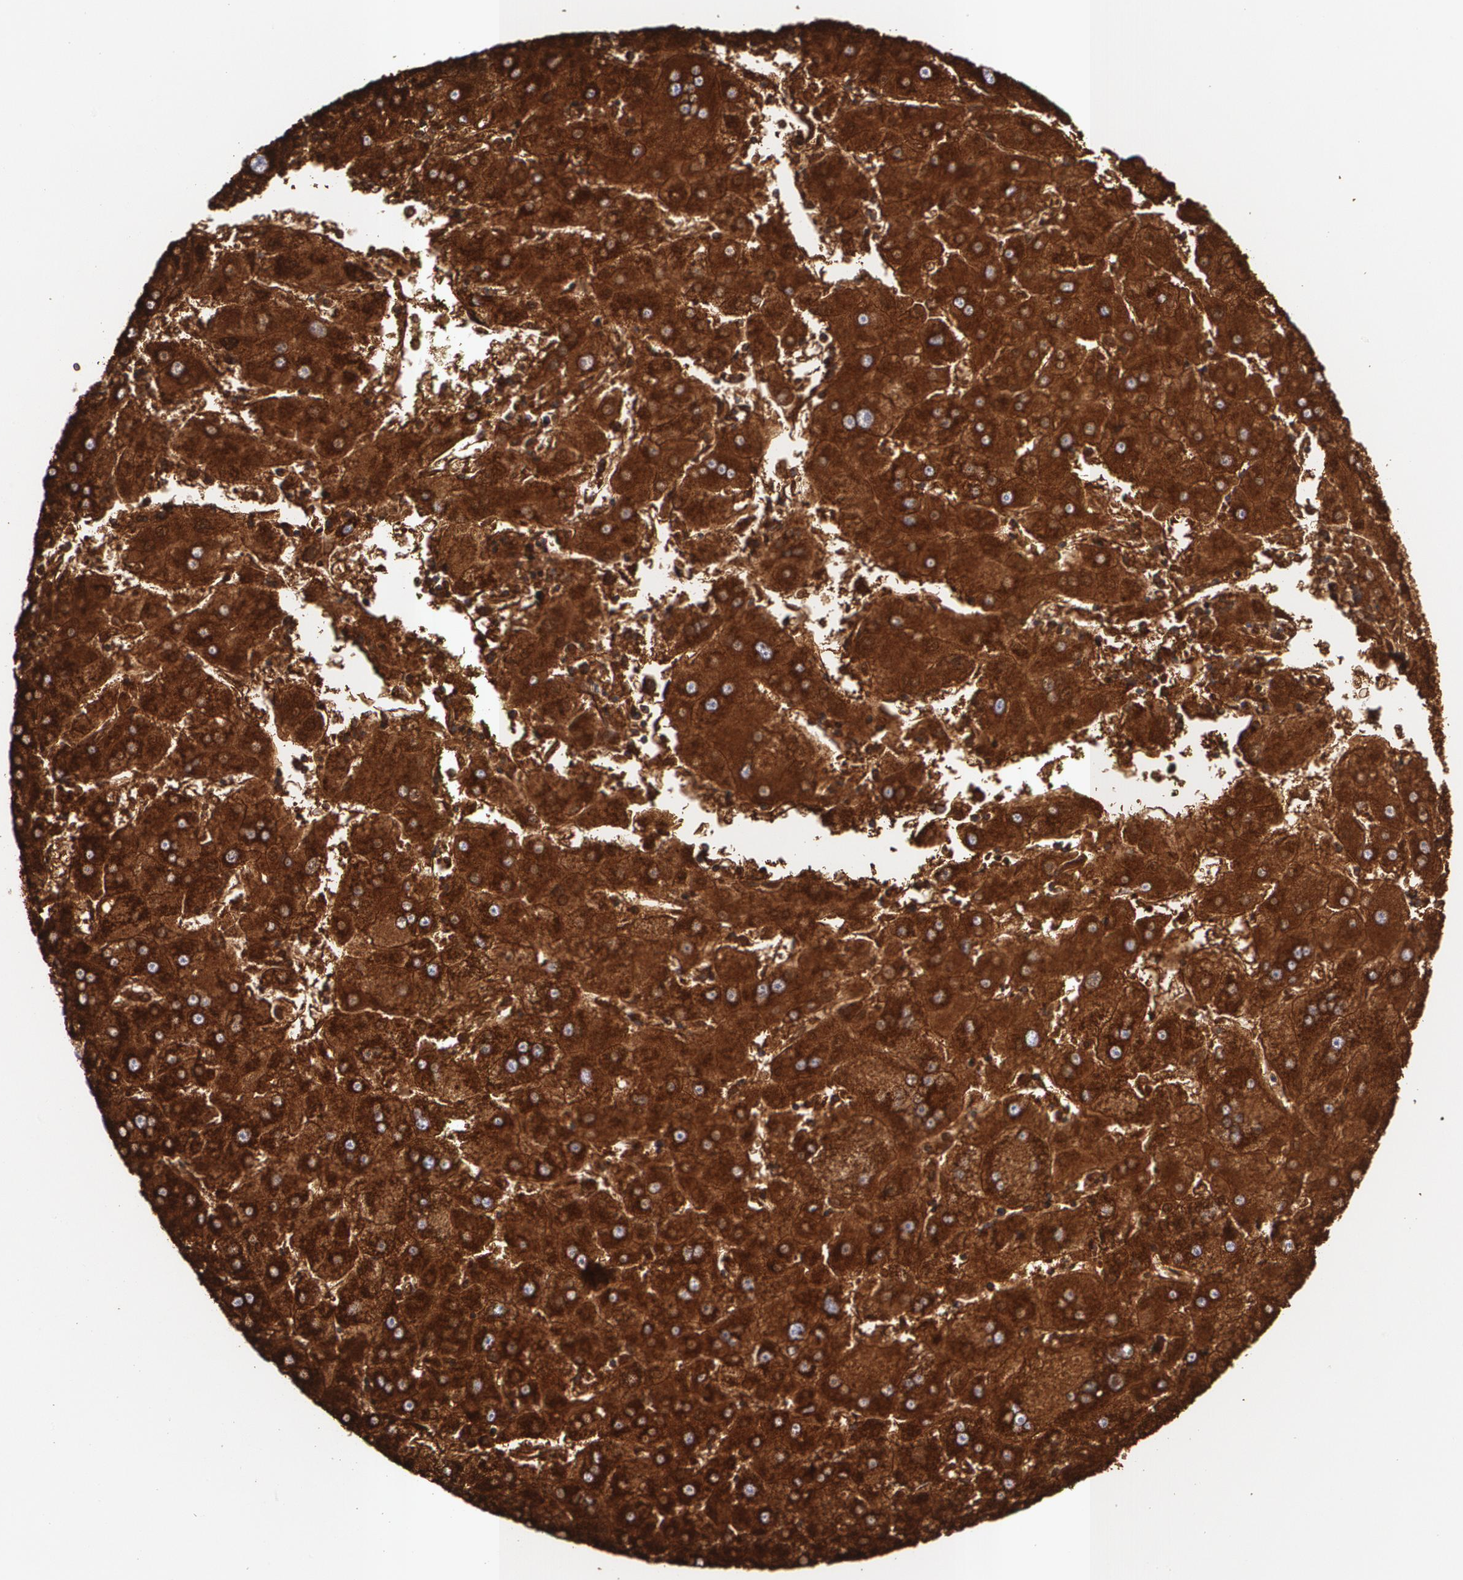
{"staining": {"intensity": "strong", "quantity": ">75%", "location": "cytoplasmic/membranous"}, "tissue": "liver cancer", "cell_type": "Tumor cells", "image_type": "cancer", "snomed": [{"axis": "morphology", "description": "Carcinoma, Hepatocellular, NOS"}, {"axis": "topography", "description": "Liver"}], "caption": "Immunohistochemical staining of human hepatocellular carcinoma (liver) exhibits strong cytoplasmic/membranous protein positivity in about >75% of tumor cells.", "gene": "HSPD1", "patient": {"sex": "male", "age": 72}}